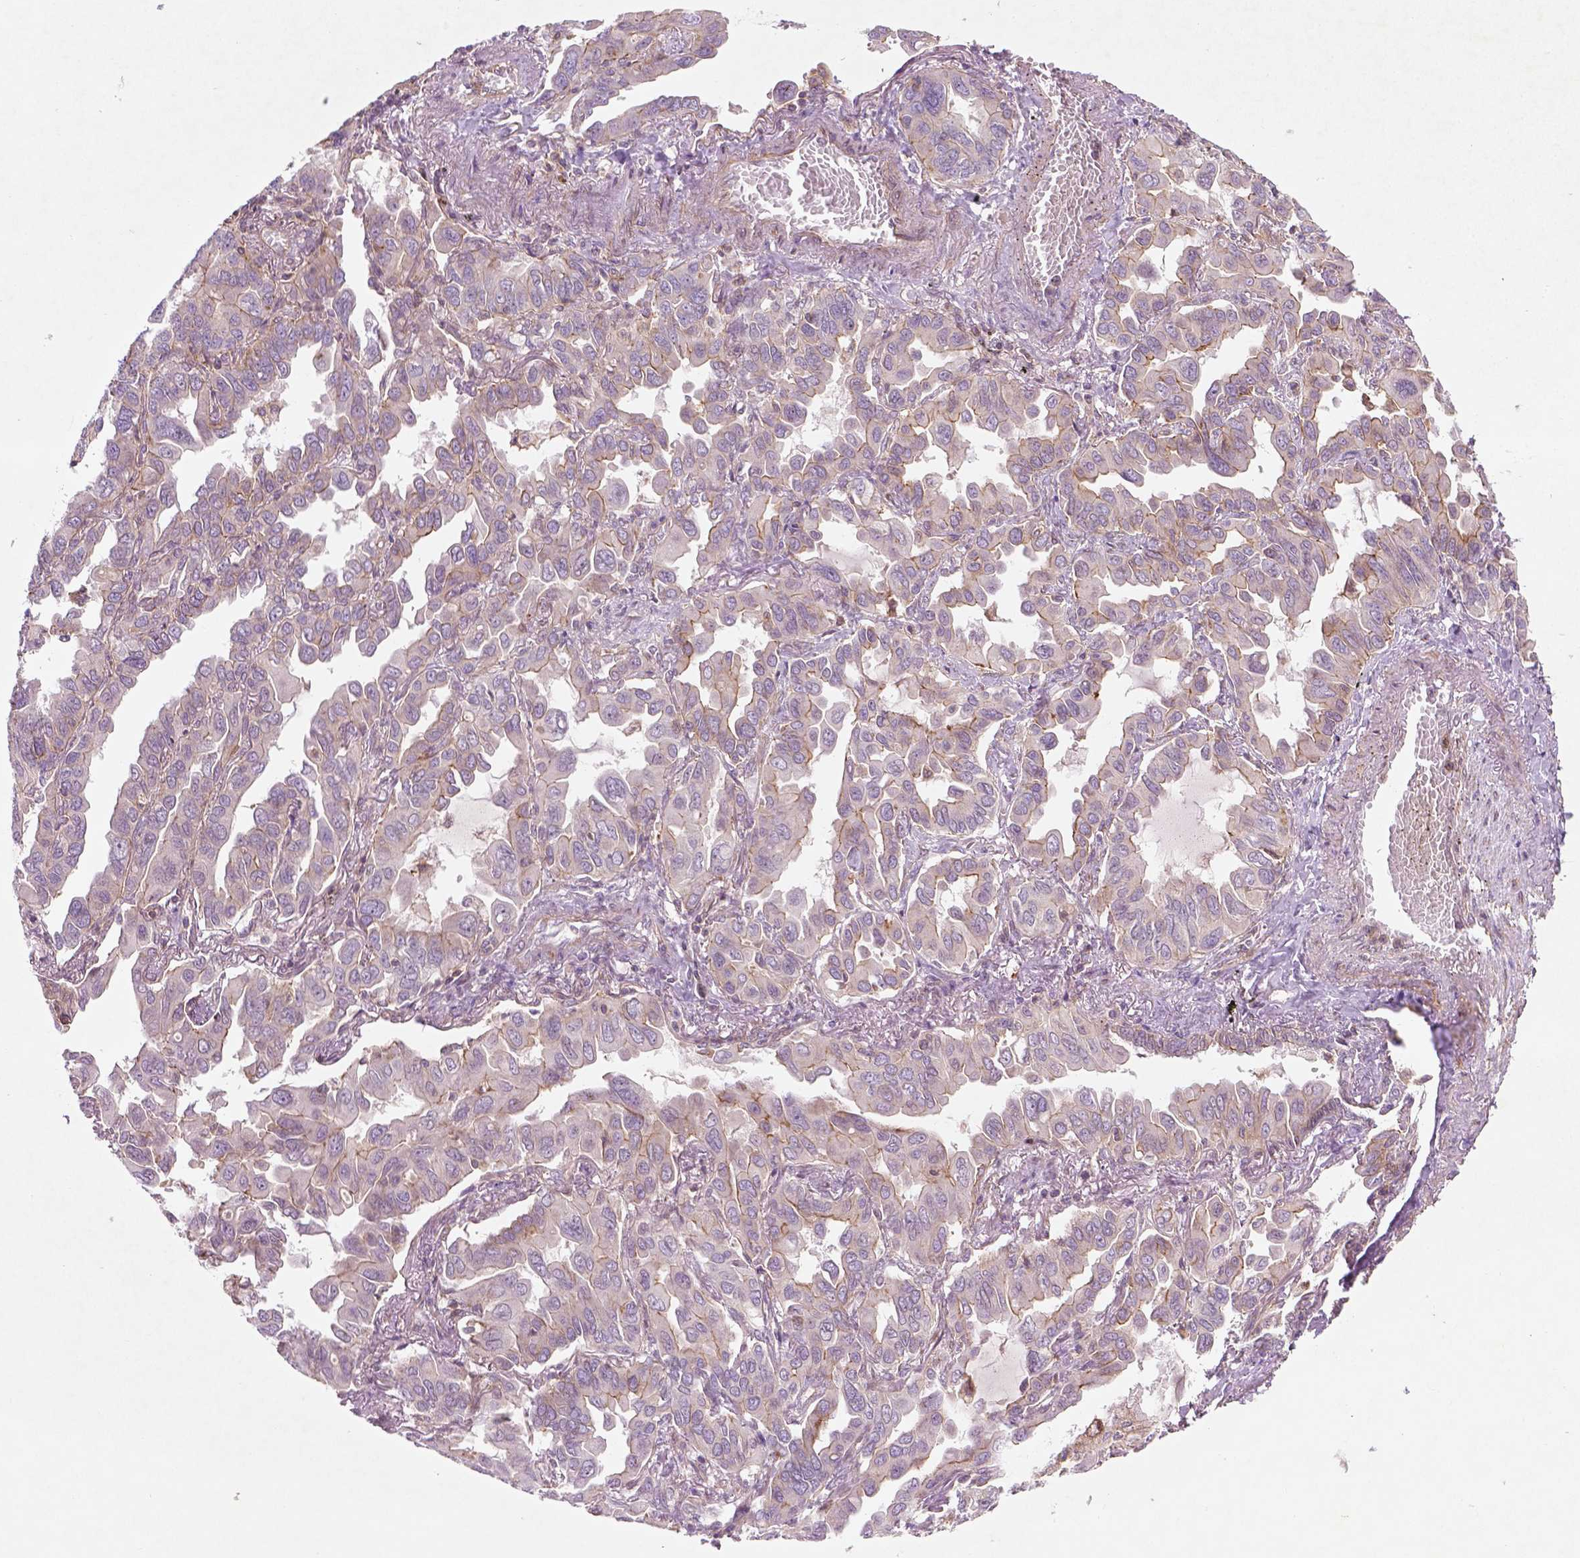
{"staining": {"intensity": "weak", "quantity": "<25%", "location": "cytoplasmic/membranous"}, "tissue": "lung cancer", "cell_type": "Tumor cells", "image_type": "cancer", "snomed": [{"axis": "morphology", "description": "Adenocarcinoma, NOS"}, {"axis": "topography", "description": "Lung"}], "caption": "Immunohistochemistry (IHC) of human lung cancer shows no staining in tumor cells.", "gene": "TCHP", "patient": {"sex": "male", "age": 64}}